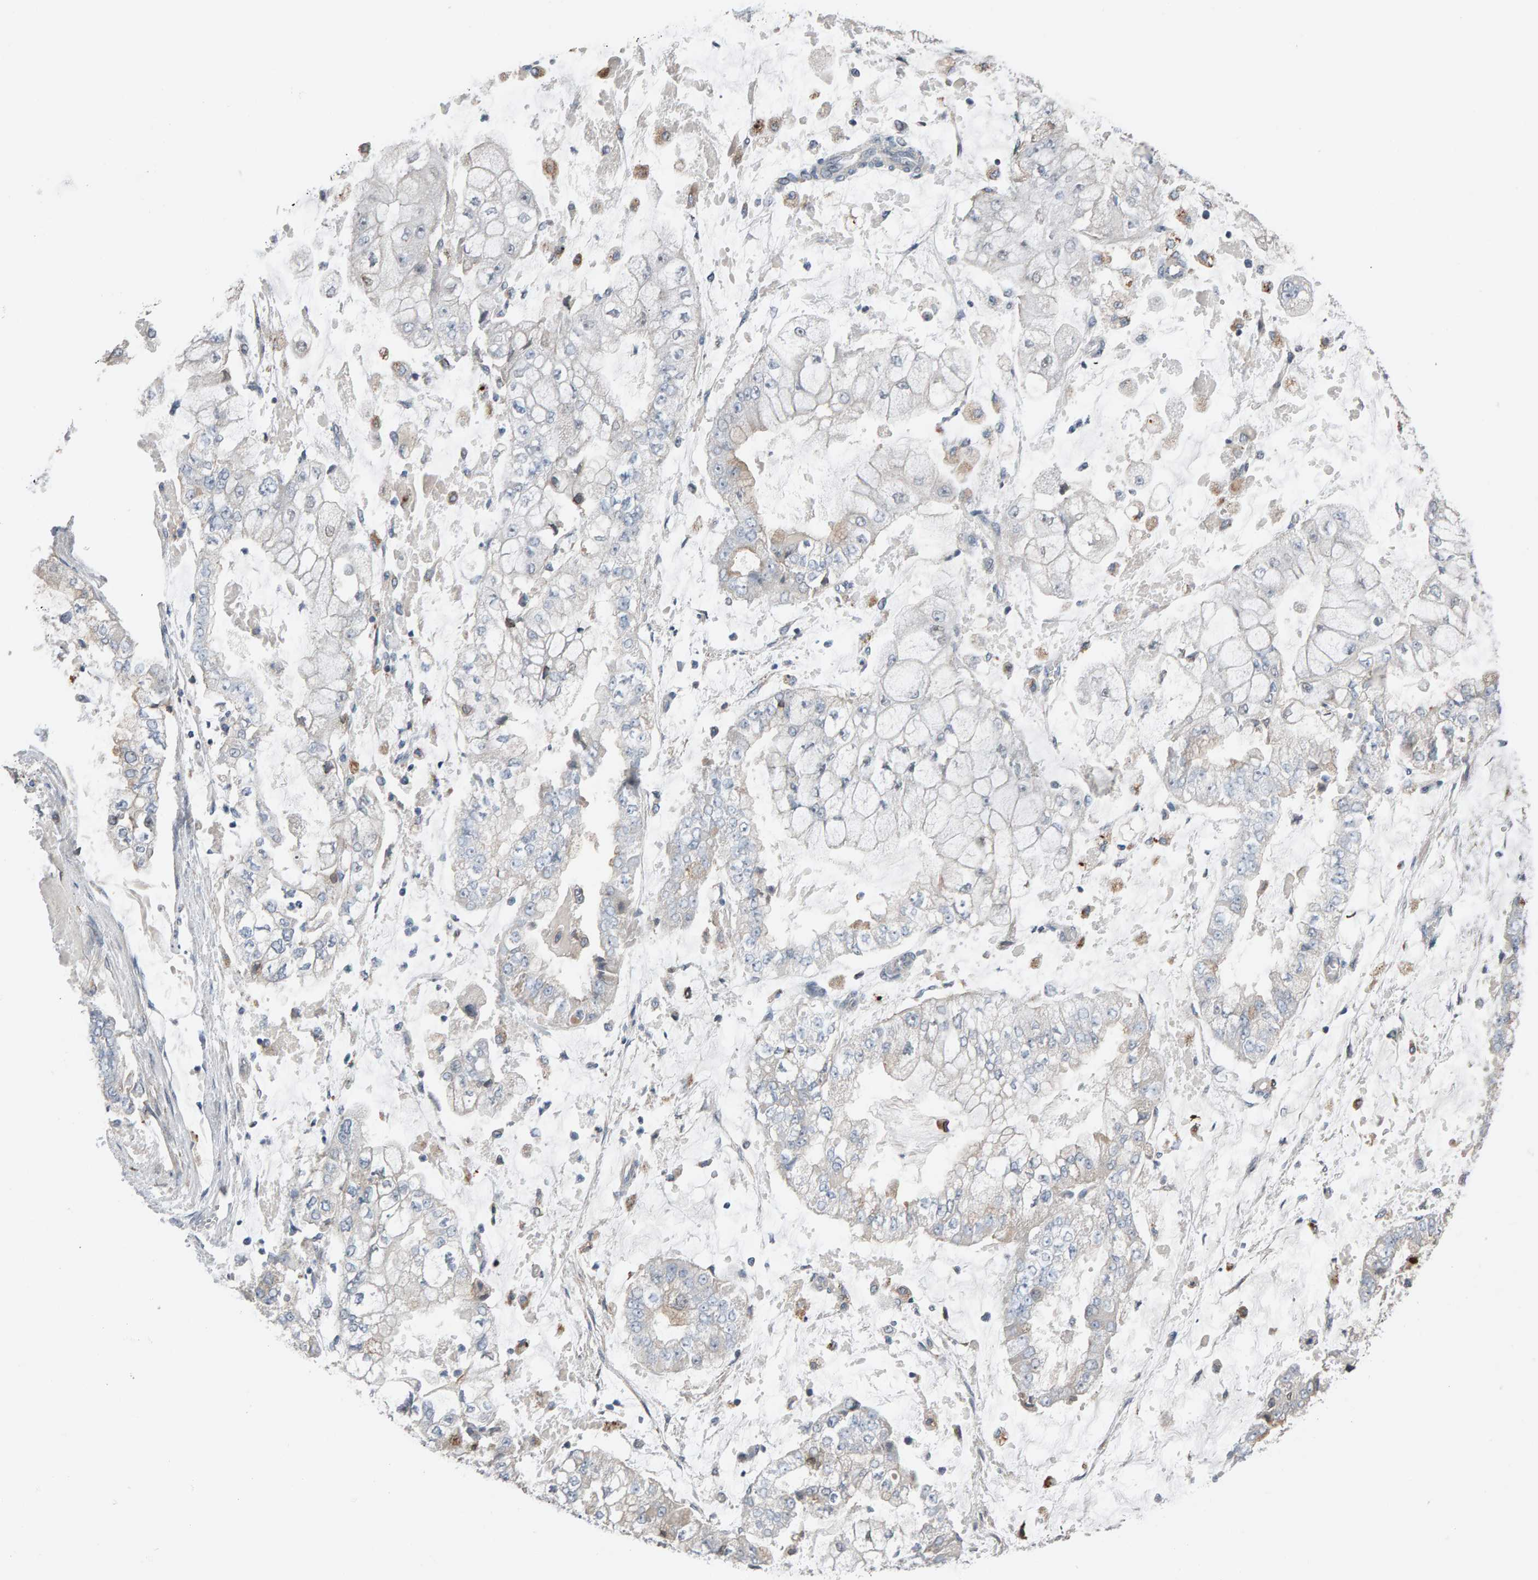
{"staining": {"intensity": "moderate", "quantity": "<25%", "location": "cytoplasmic/membranous"}, "tissue": "stomach cancer", "cell_type": "Tumor cells", "image_type": "cancer", "snomed": [{"axis": "morphology", "description": "Adenocarcinoma, NOS"}, {"axis": "topography", "description": "Stomach"}], "caption": "Stomach cancer stained with a brown dye demonstrates moderate cytoplasmic/membranous positive positivity in approximately <25% of tumor cells.", "gene": "IPPK", "patient": {"sex": "male", "age": 76}}